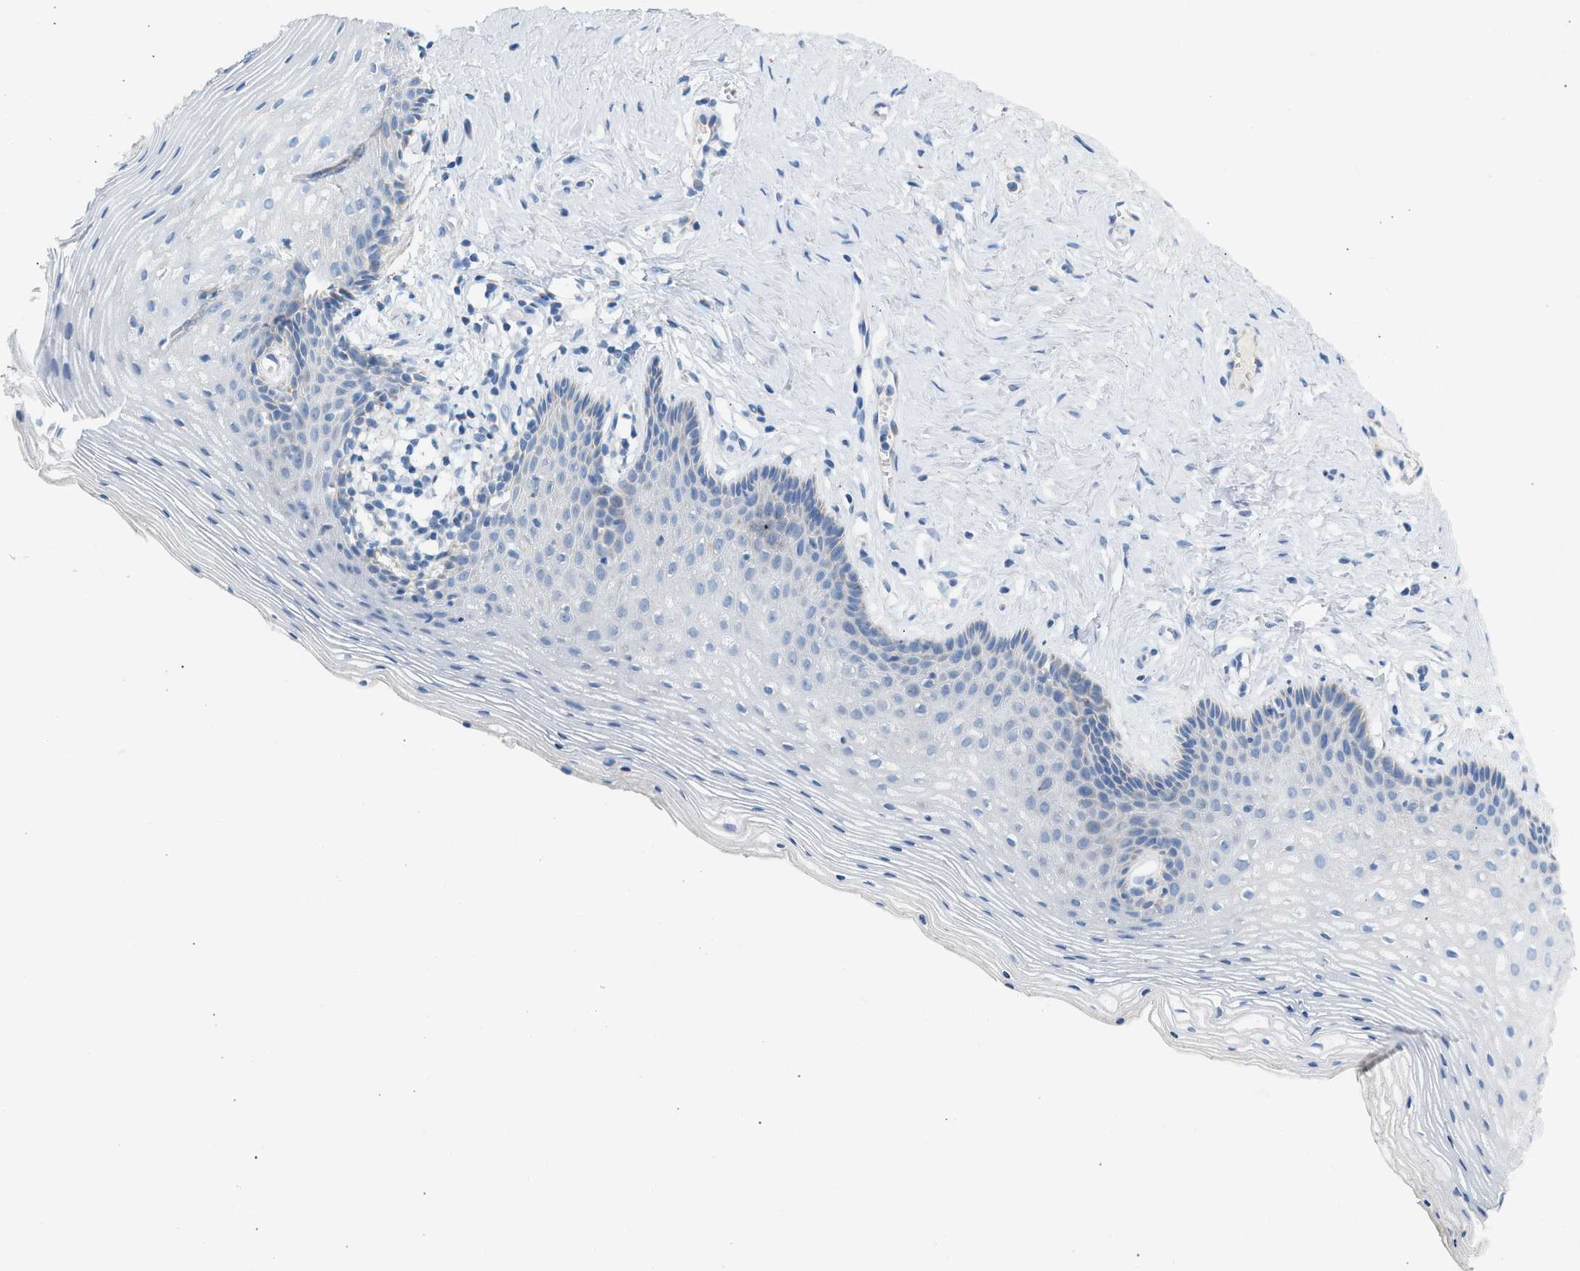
{"staining": {"intensity": "negative", "quantity": "none", "location": "none"}, "tissue": "vagina", "cell_type": "Squamous epithelial cells", "image_type": "normal", "snomed": [{"axis": "morphology", "description": "Normal tissue, NOS"}, {"axis": "topography", "description": "Vagina"}], "caption": "Squamous epithelial cells show no significant protein expression in normal vagina. (DAB (3,3'-diaminobenzidine) immunohistochemistry (IHC) with hematoxylin counter stain).", "gene": "NDUFS8", "patient": {"sex": "female", "age": 32}}